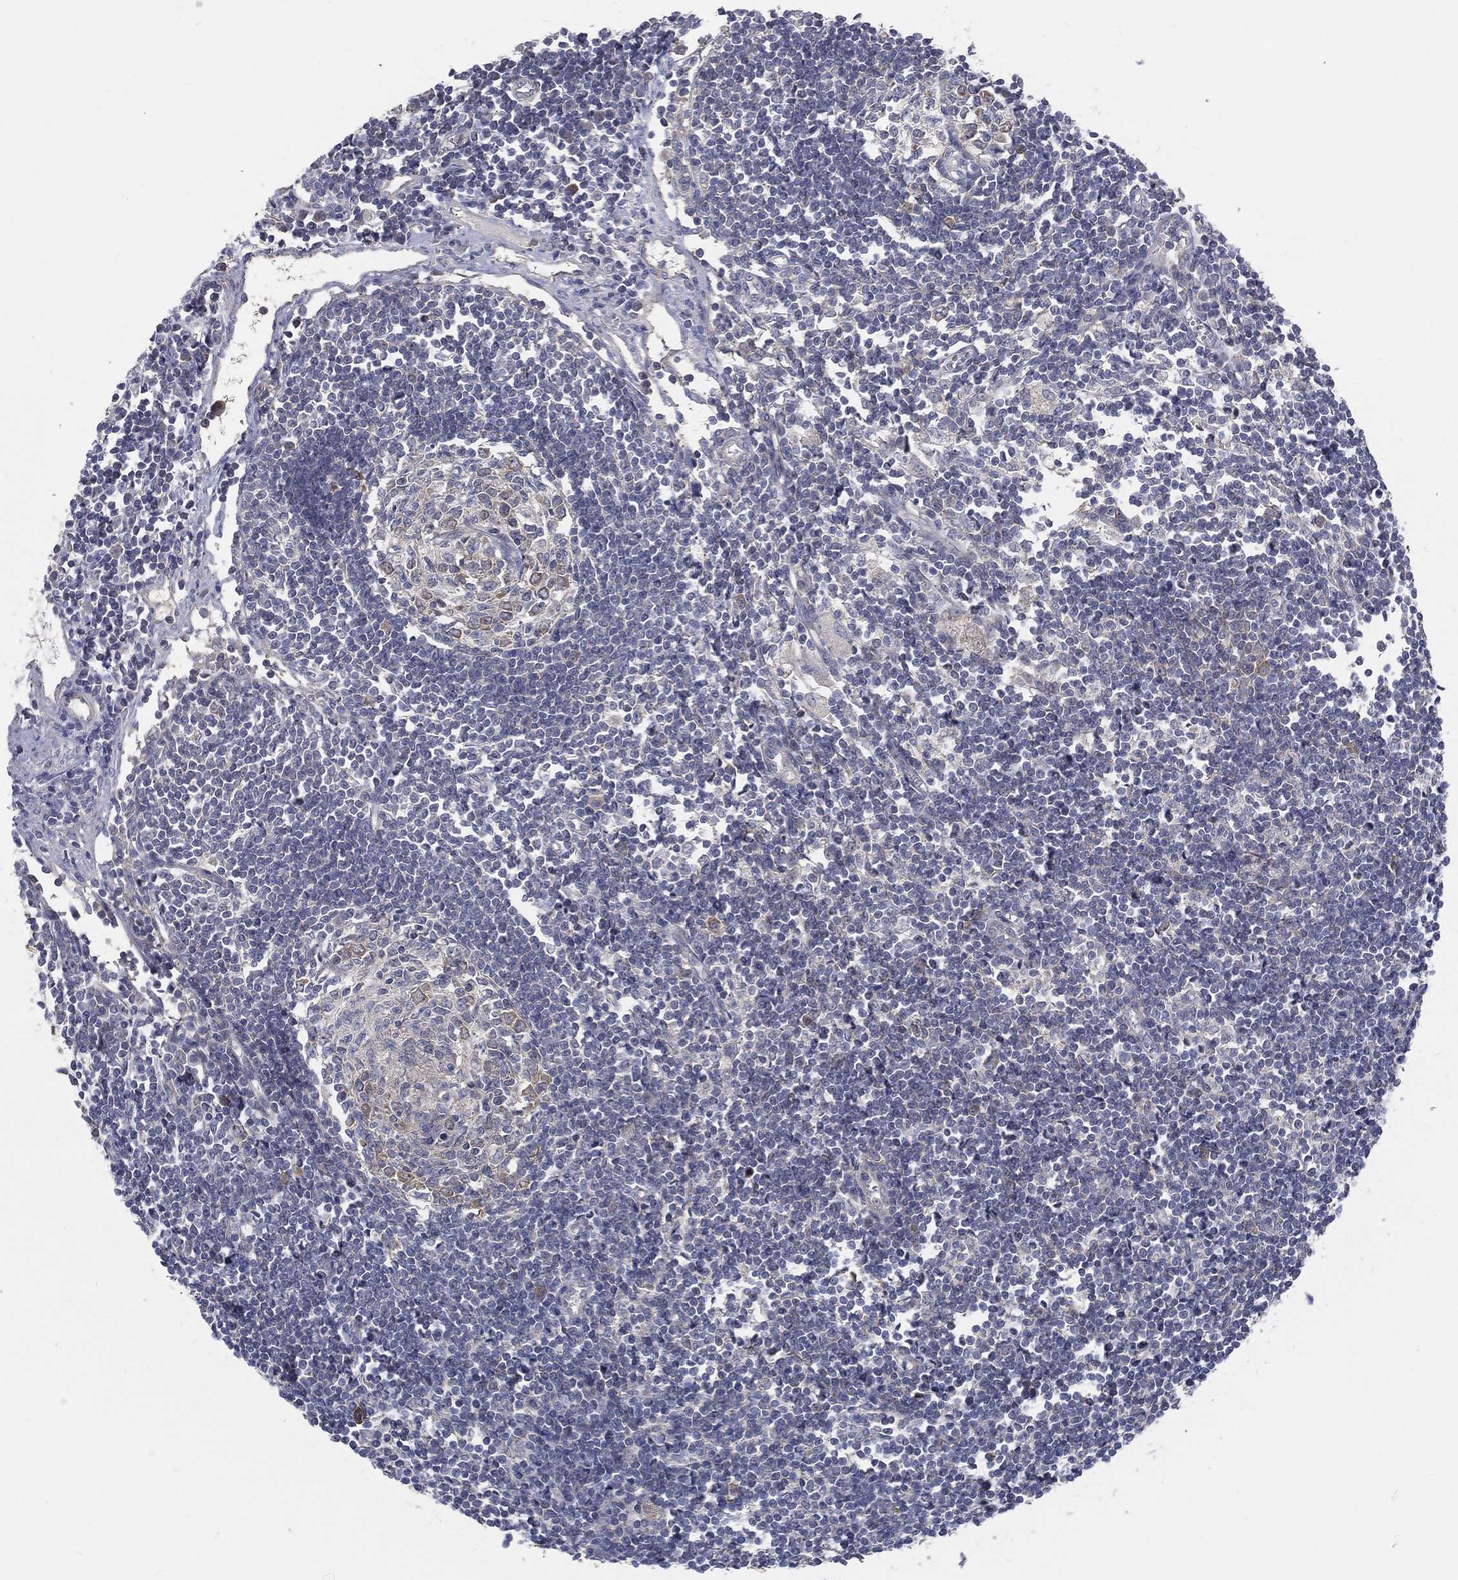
{"staining": {"intensity": "moderate", "quantity": "<25%", "location": "cytoplasmic/membranous"}, "tissue": "lymph node", "cell_type": "Germinal center cells", "image_type": "normal", "snomed": [{"axis": "morphology", "description": "Normal tissue, NOS"}, {"axis": "morphology", "description": "Adenocarcinoma, NOS"}, {"axis": "topography", "description": "Lymph node"}, {"axis": "topography", "description": "Pancreas"}], "caption": "Immunohistochemical staining of unremarkable human lymph node shows <25% levels of moderate cytoplasmic/membranous protein positivity in about <25% of germinal center cells.", "gene": "POMZP3", "patient": {"sex": "female", "age": 58}}